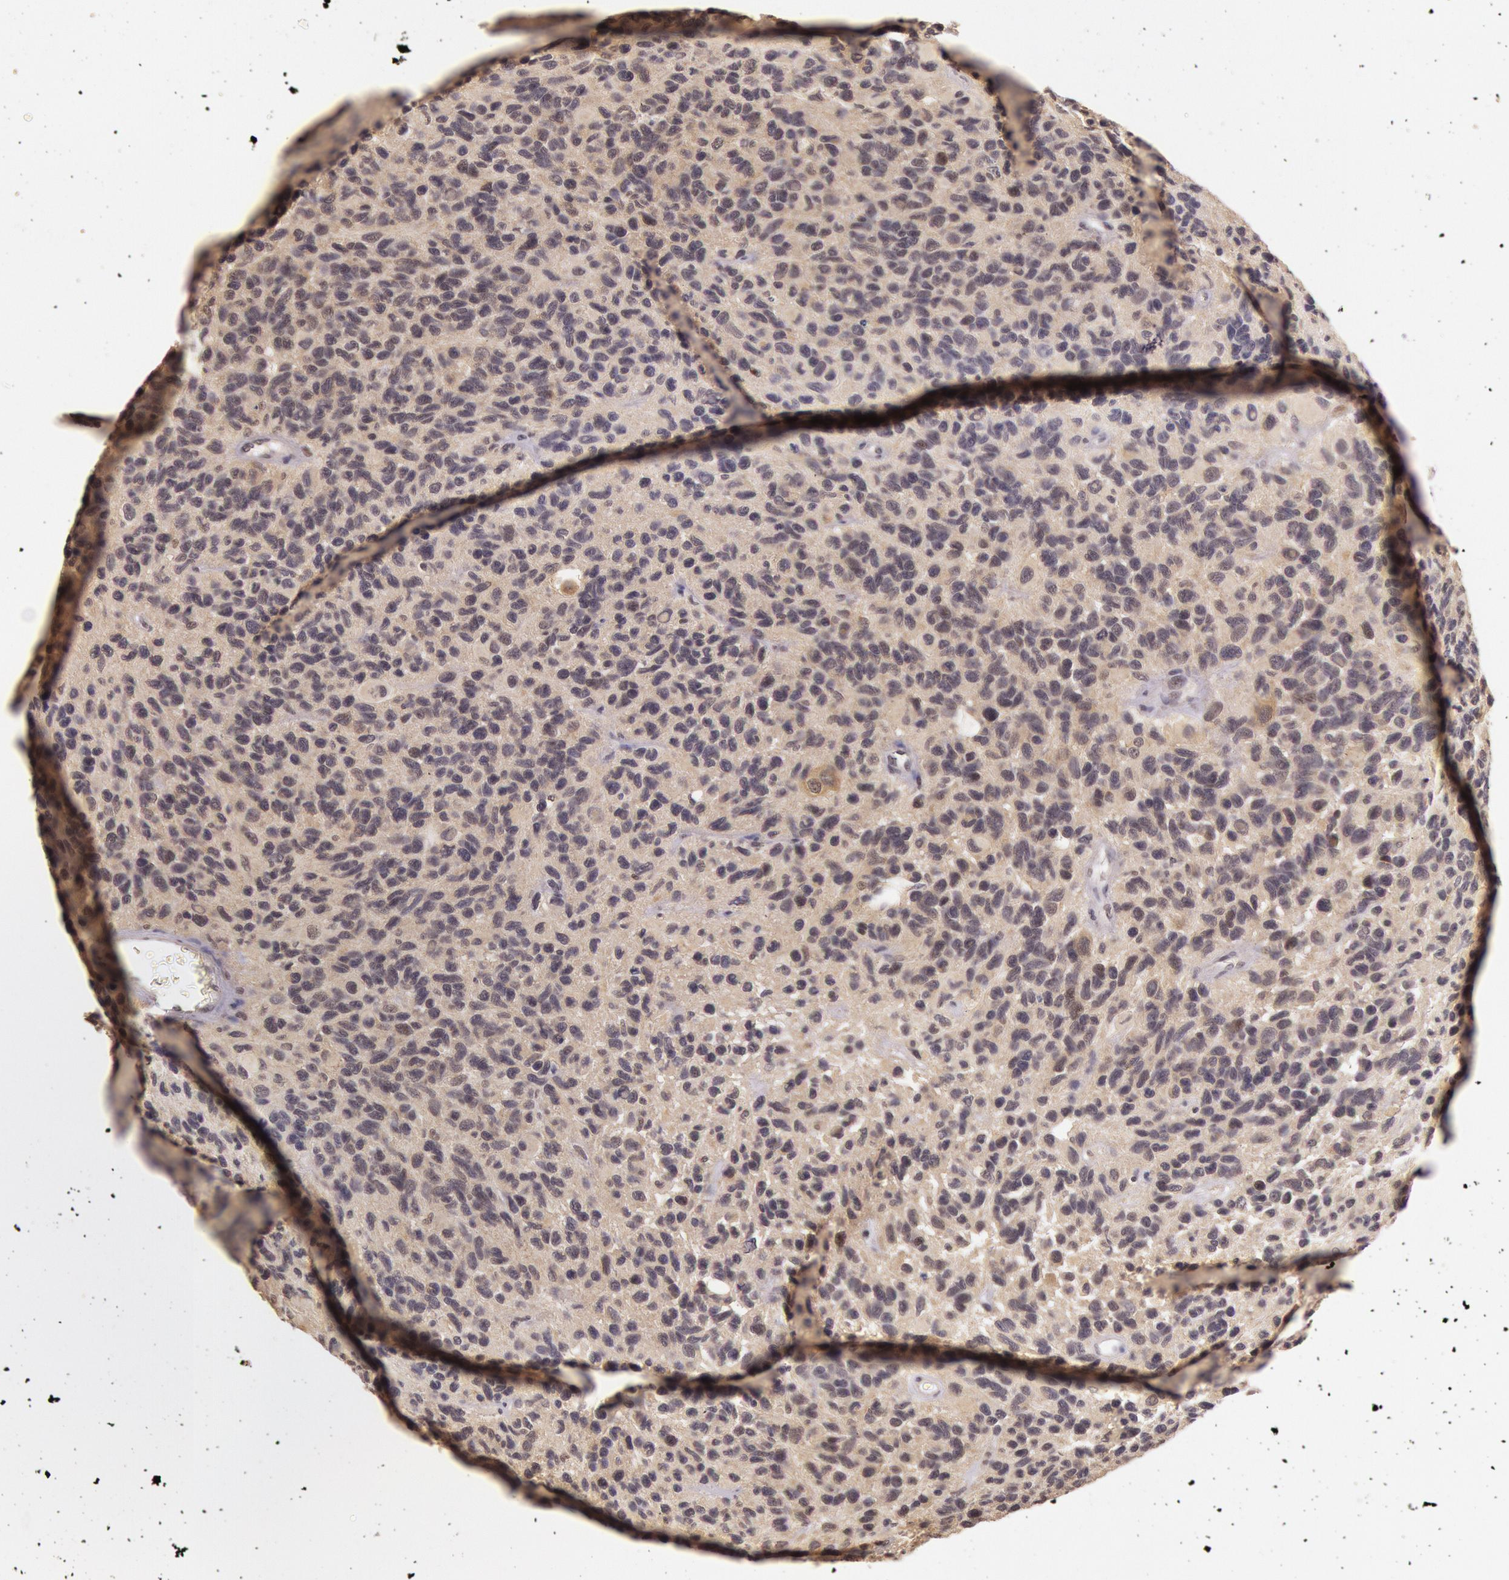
{"staining": {"intensity": "weak", "quantity": "25%-75%", "location": "cytoplasmic/membranous,nuclear"}, "tissue": "glioma", "cell_type": "Tumor cells", "image_type": "cancer", "snomed": [{"axis": "morphology", "description": "Glioma, malignant, High grade"}, {"axis": "topography", "description": "Brain"}], "caption": "This is a photomicrograph of immunohistochemistry staining of high-grade glioma (malignant), which shows weak expression in the cytoplasmic/membranous and nuclear of tumor cells.", "gene": "RTL10", "patient": {"sex": "male", "age": 77}}